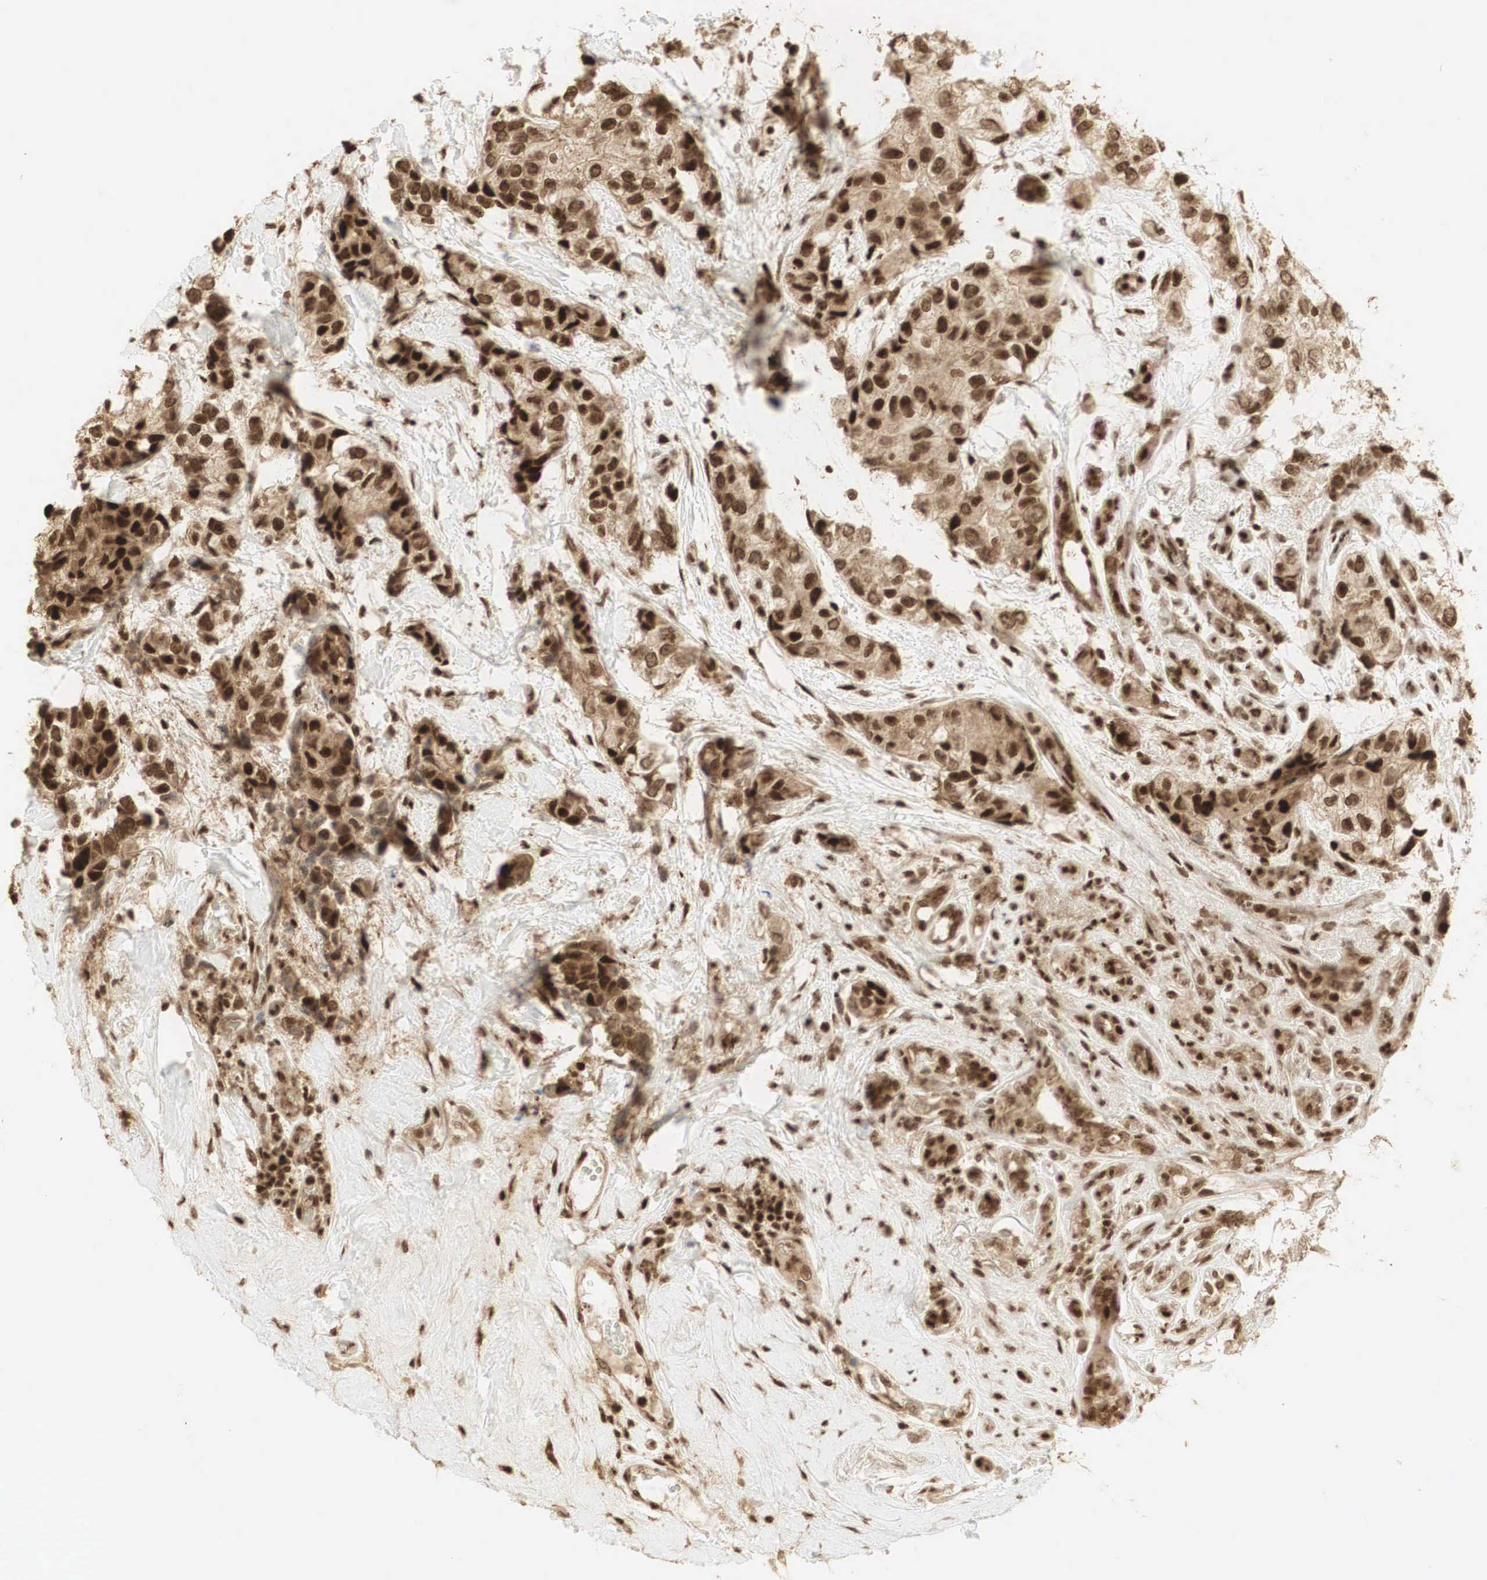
{"staining": {"intensity": "strong", "quantity": ">75%", "location": "cytoplasmic/membranous,nuclear"}, "tissue": "breast cancer", "cell_type": "Tumor cells", "image_type": "cancer", "snomed": [{"axis": "morphology", "description": "Duct carcinoma"}, {"axis": "topography", "description": "Breast"}], "caption": "An immunohistochemistry image of tumor tissue is shown. Protein staining in brown shows strong cytoplasmic/membranous and nuclear positivity in infiltrating ductal carcinoma (breast) within tumor cells. The staining was performed using DAB, with brown indicating positive protein expression. Nuclei are stained blue with hematoxylin.", "gene": "RNF113A", "patient": {"sex": "female", "age": 68}}